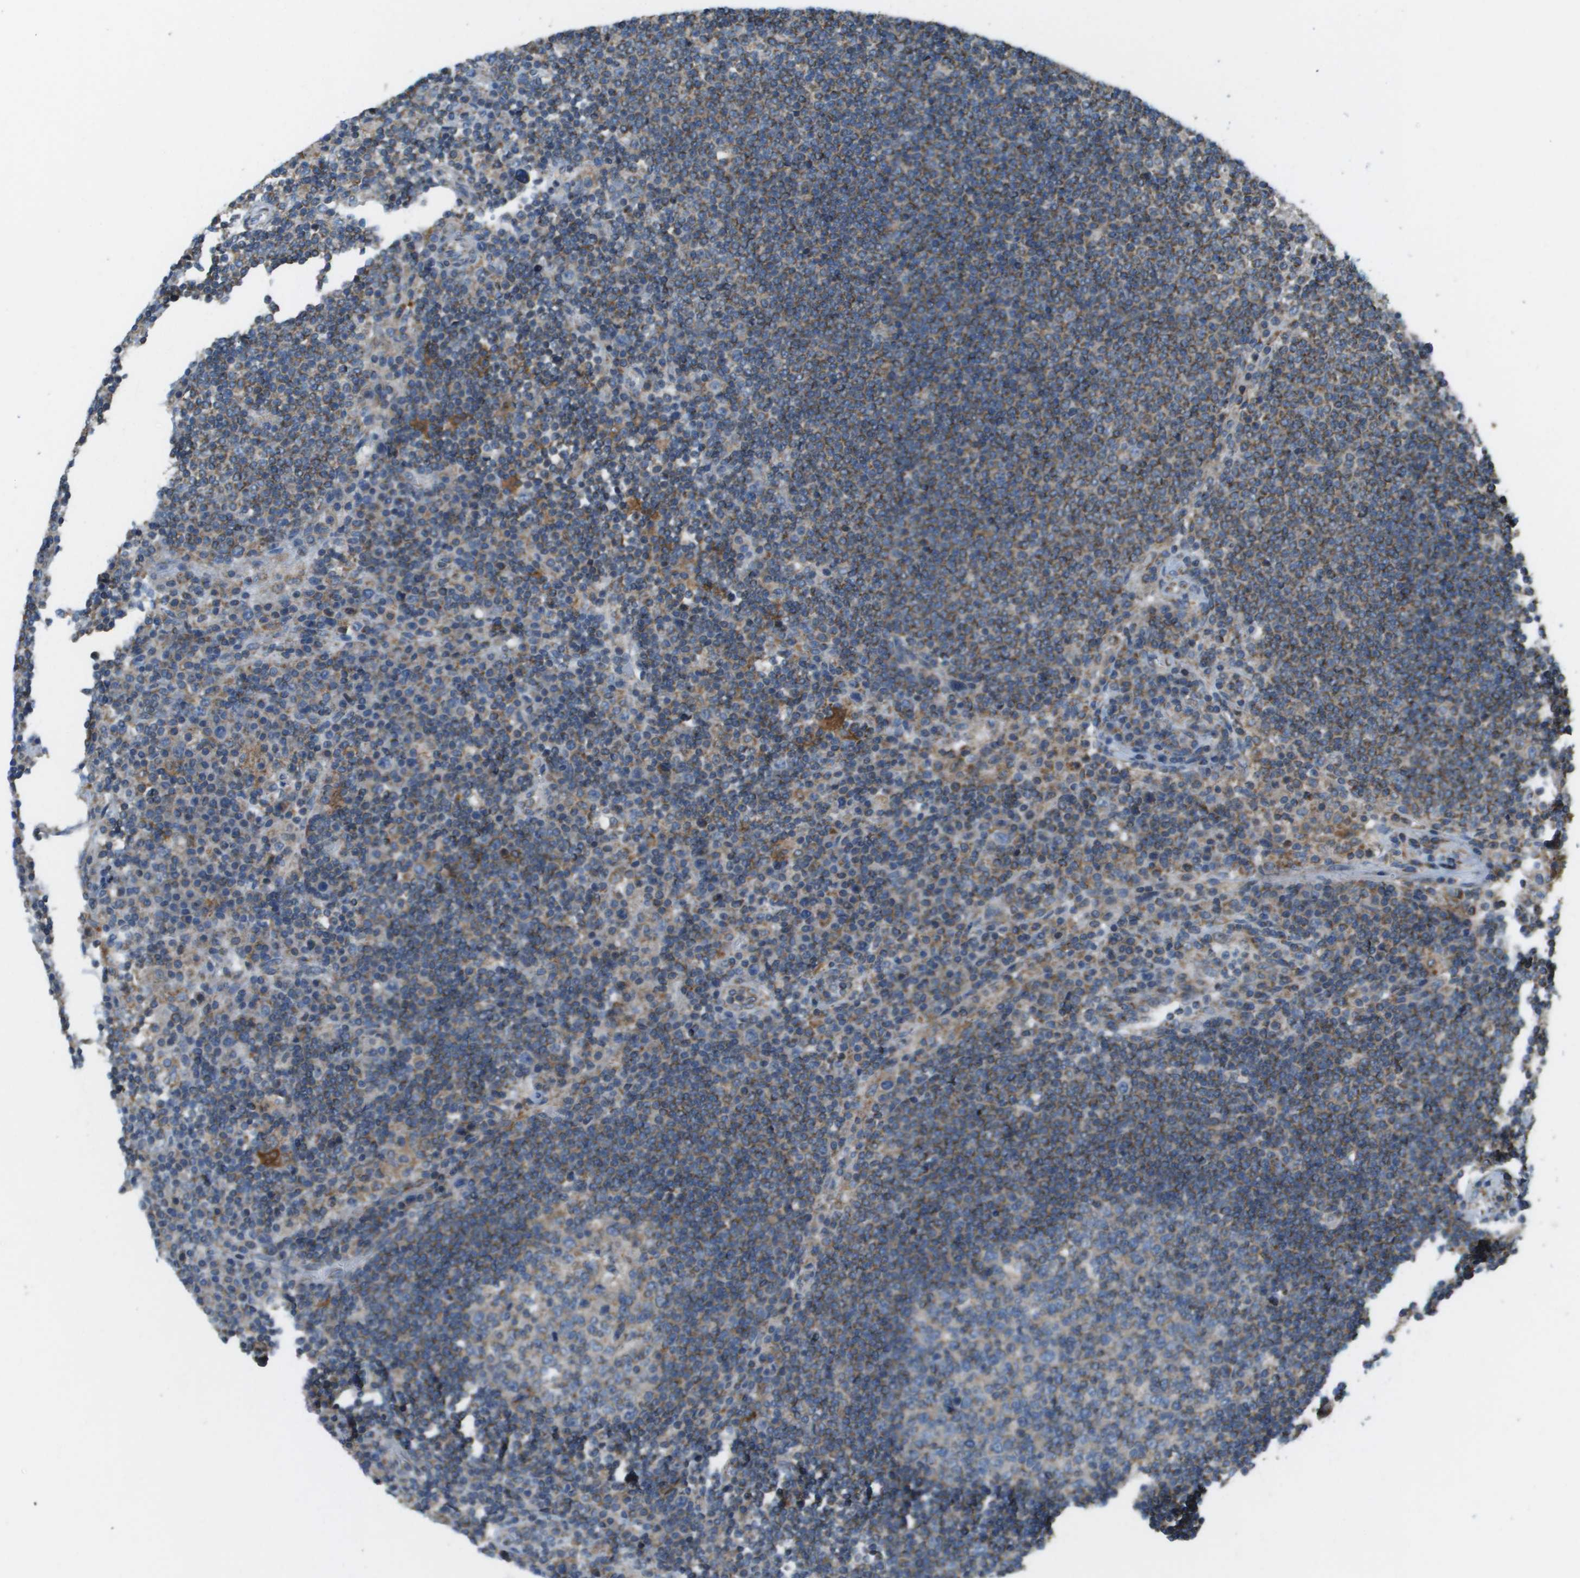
{"staining": {"intensity": "weak", "quantity": "25%-75%", "location": "cytoplasmic/membranous"}, "tissue": "lymph node", "cell_type": "Germinal center cells", "image_type": "normal", "snomed": [{"axis": "morphology", "description": "Normal tissue, NOS"}, {"axis": "topography", "description": "Lymph node"}], "caption": "Brown immunohistochemical staining in unremarkable human lymph node displays weak cytoplasmic/membranous positivity in about 25%-75% of germinal center cells.", "gene": "TAOK3", "patient": {"sex": "female", "age": 53}}